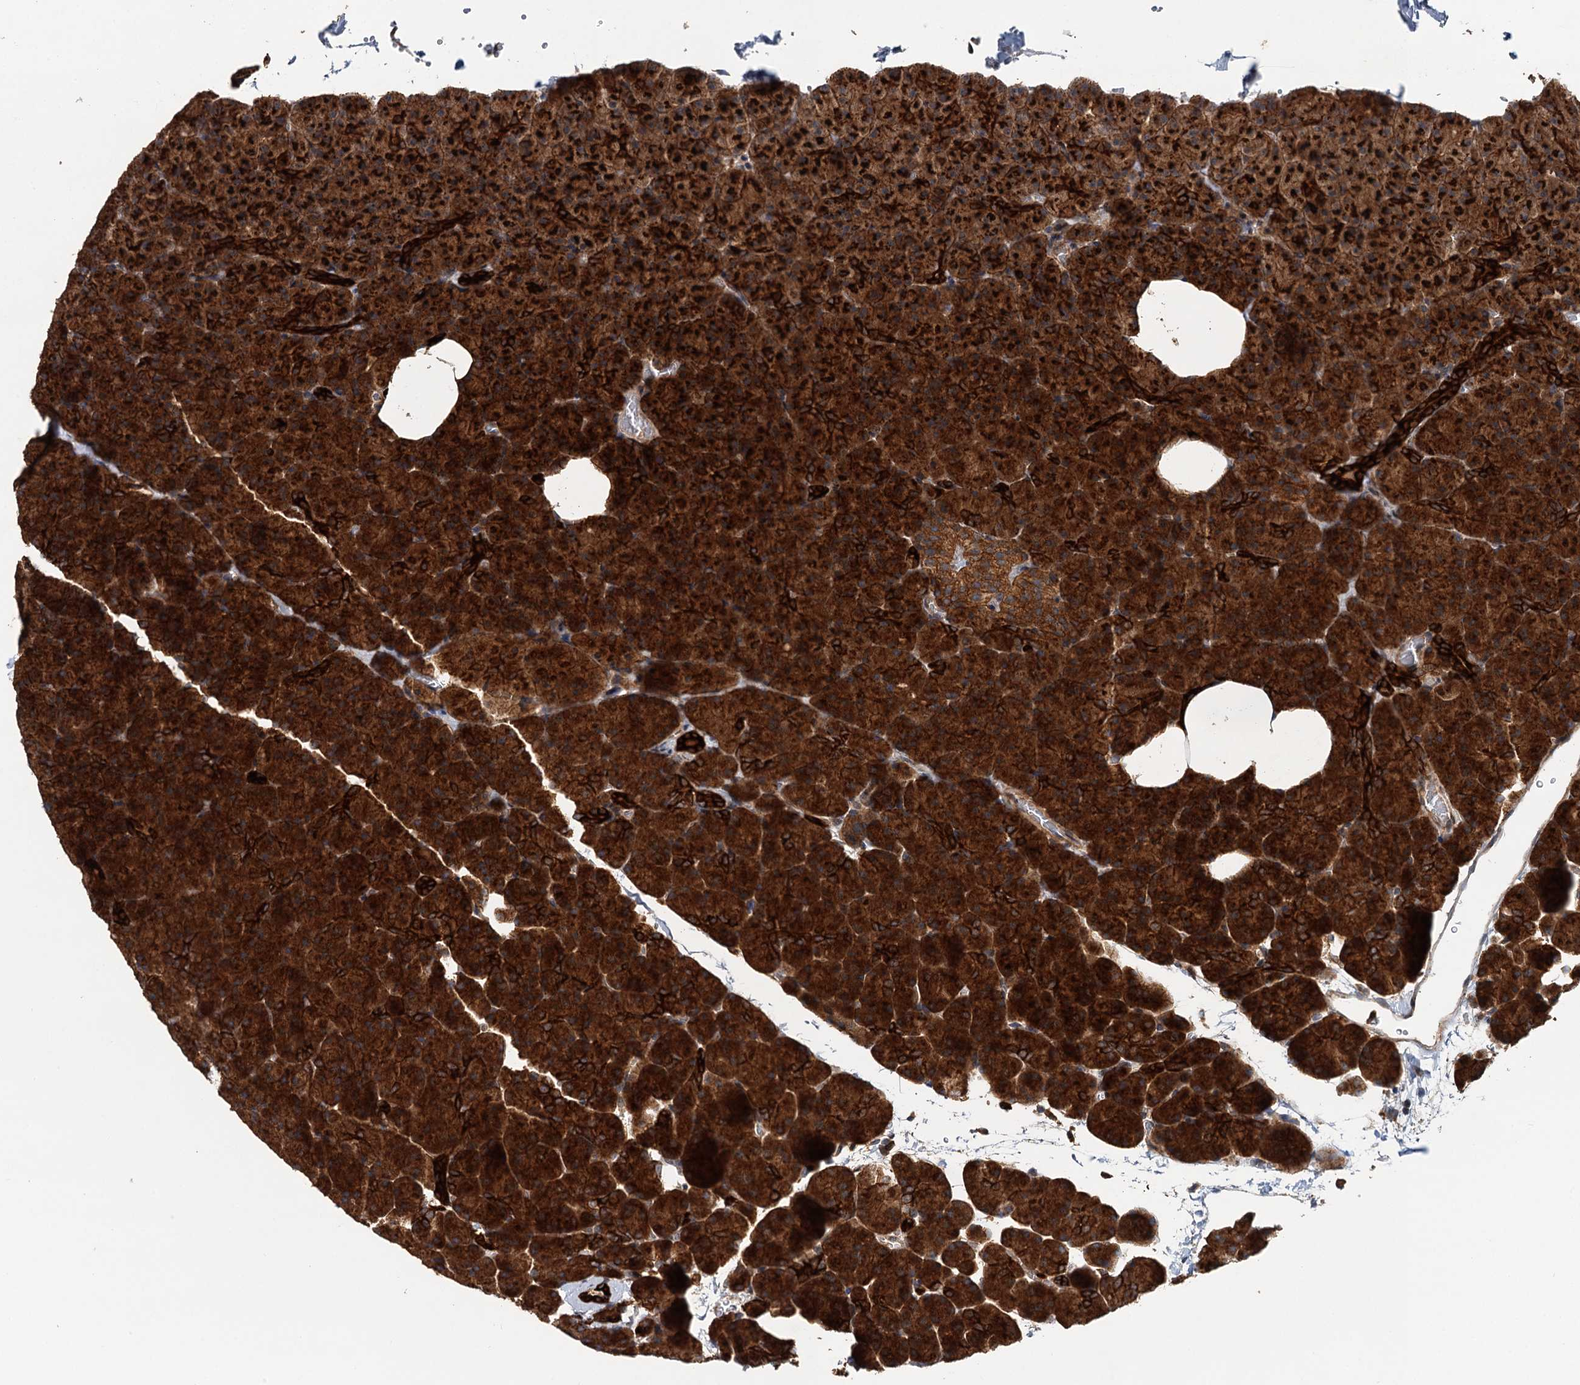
{"staining": {"intensity": "strong", "quantity": ">75%", "location": "cytoplasmic/membranous"}, "tissue": "pancreas", "cell_type": "Exocrine glandular cells", "image_type": "normal", "snomed": [{"axis": "morphology", "description": "Normal tissue, NOS"}, {"axis": "morphology", "description": "Carcinoid, malignant, NOS"}, {"axis": "topography", "description": "Pancreas"}], "caption": "Pancreas stained with IHC shows strong cytoplasmic/membranous staining in approximately >75% of exocrine glandular cells. The staining is performed using DAB (3,3'-diaminobenzidine) brown chromogen to label protein expression. The nuclei are counter-stained blue using hematoxylin.", "gene": "LRRK2", "patient": {"sex": "female", "age": 35}}